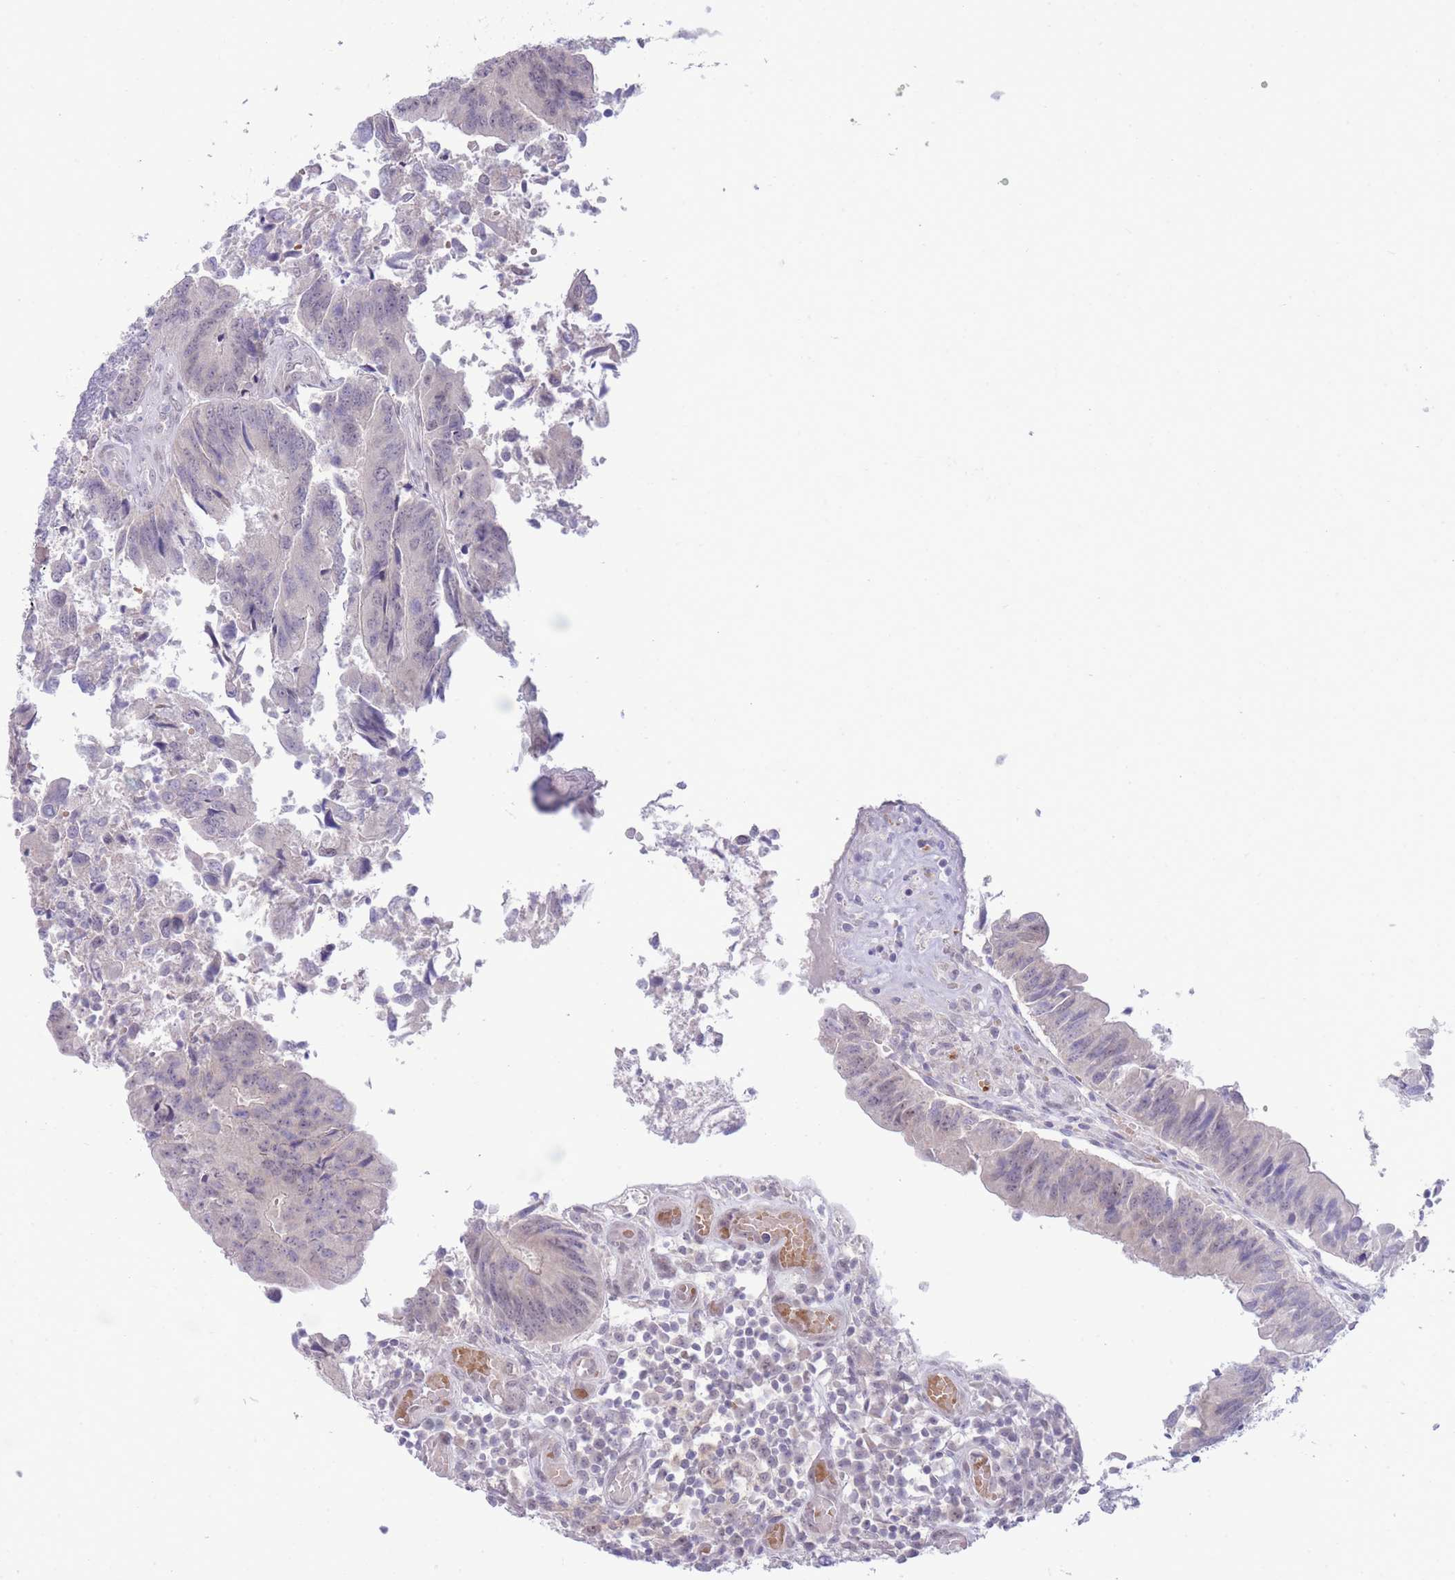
{"staining": {"intensity": "negative", "quantity": "none", "location": "none"}, "tissue": "colorectal cancer", "cell_type": "Tumor cells", "image_type": "cancer", "snomed": [{"axis": "morphology", "description": "Adenocarcinoma, NOS"}, {"axis": "topography", "description": "Colon"}], "caption": "An image of human colorectal cancer is negative for staining in tumor cells. (DAB (3,3'-diaminobenzidine) IHC, high magnification).", "gene": "FBXO46", "patient": {"sex": "female", "age": 67}}